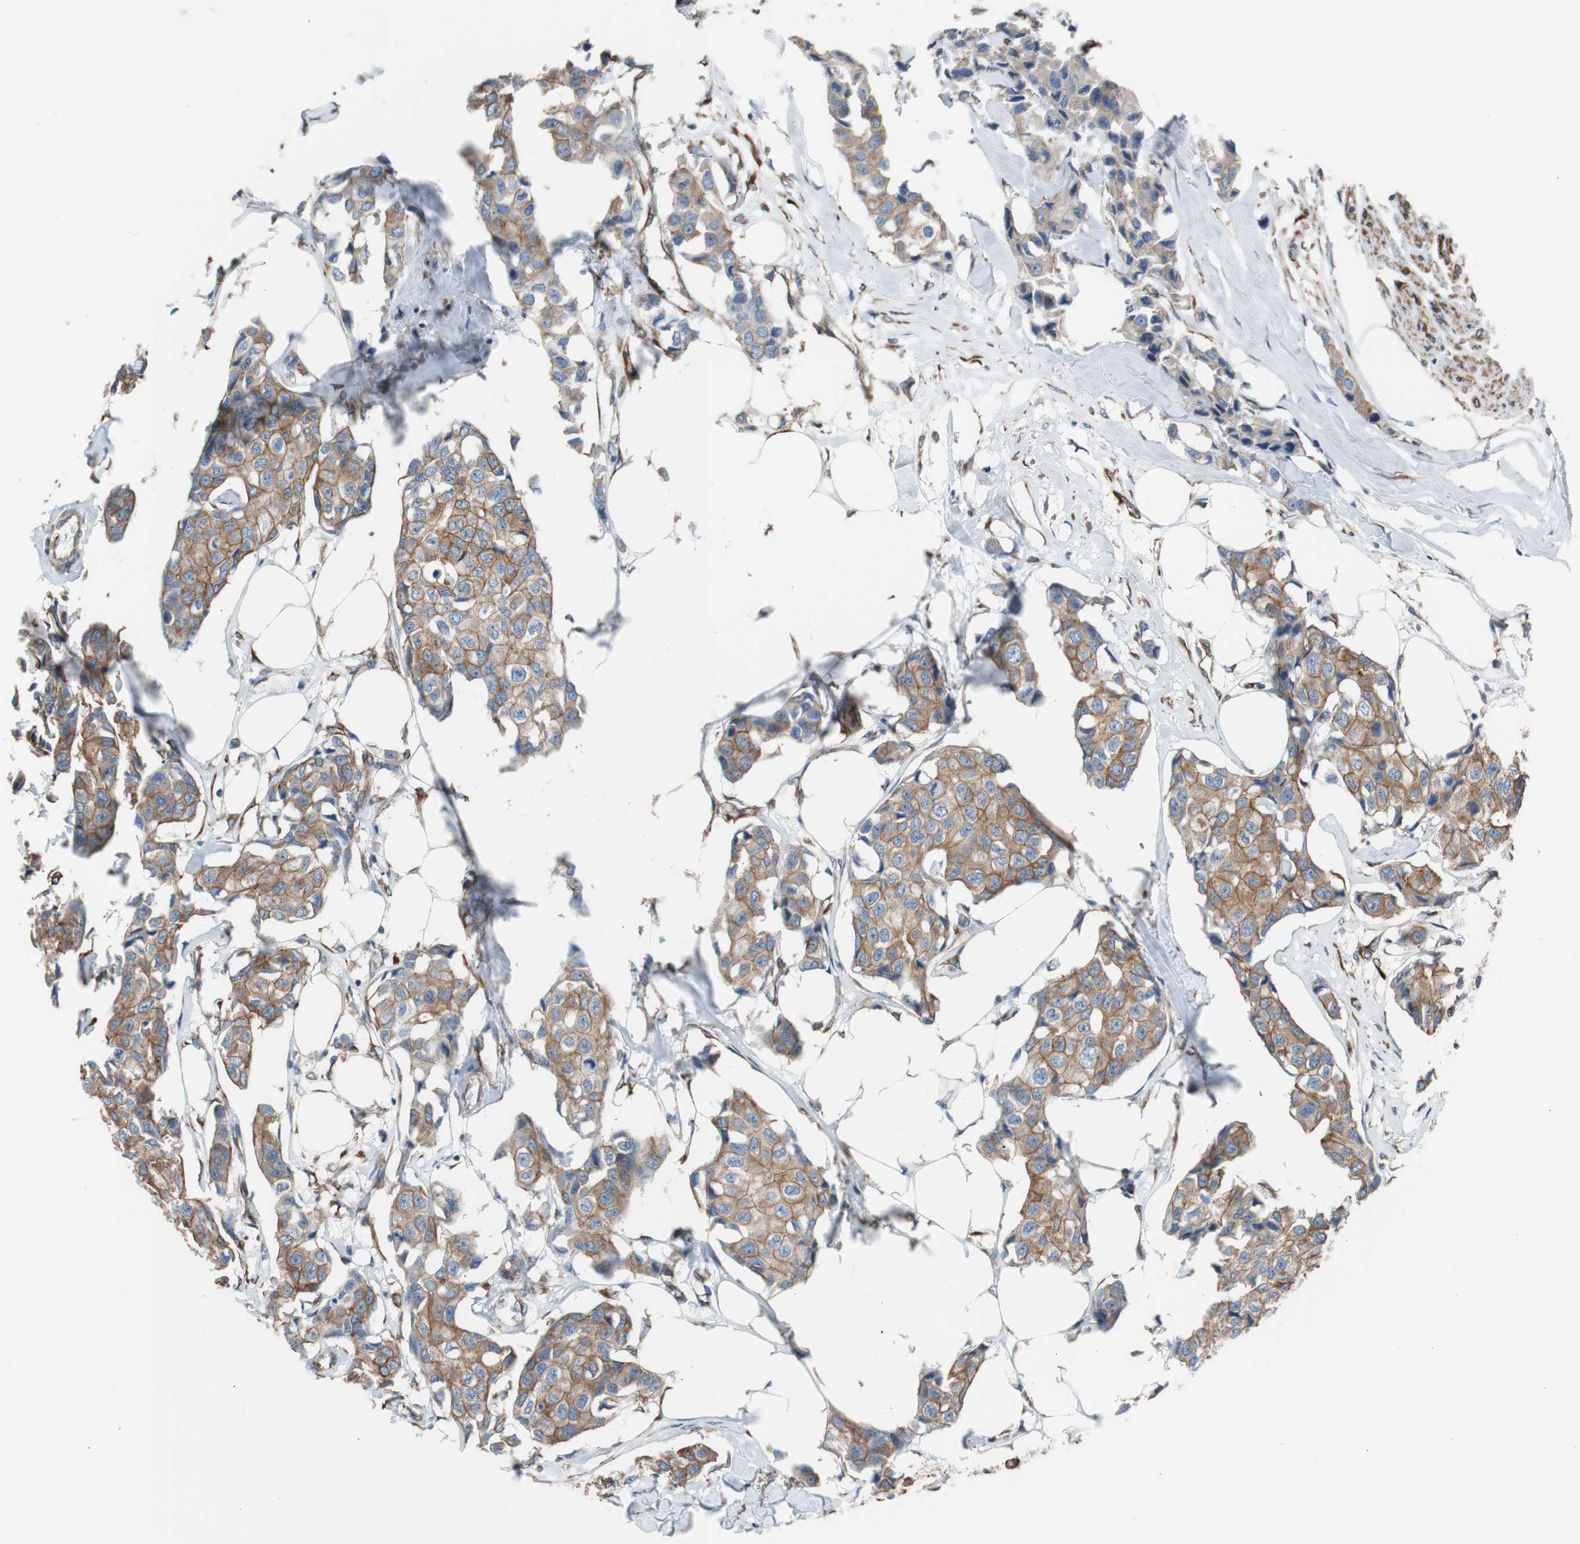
{"staining": {"intensity": "moderate", "quantity": ">75%", "location": "cytoplasmic/membranous"}, "tissue": "breast cancer", "cell_type": "Tumor cells", "image_type": "cancer", "snomed": [{"axis": "morphology", "description": "Duct carcinoma"}, {"axis": "topography", "description": "Breast"}], "caption": "The micrograph exhibits immunohistochemical staining of intraductal carcinoma (breast). There is moderate cytoplasmic/membranous staining is seen in about >75% of tumor cells.", "gene": "KIF3B", "patient": {"sex": "female", "age": 80}}